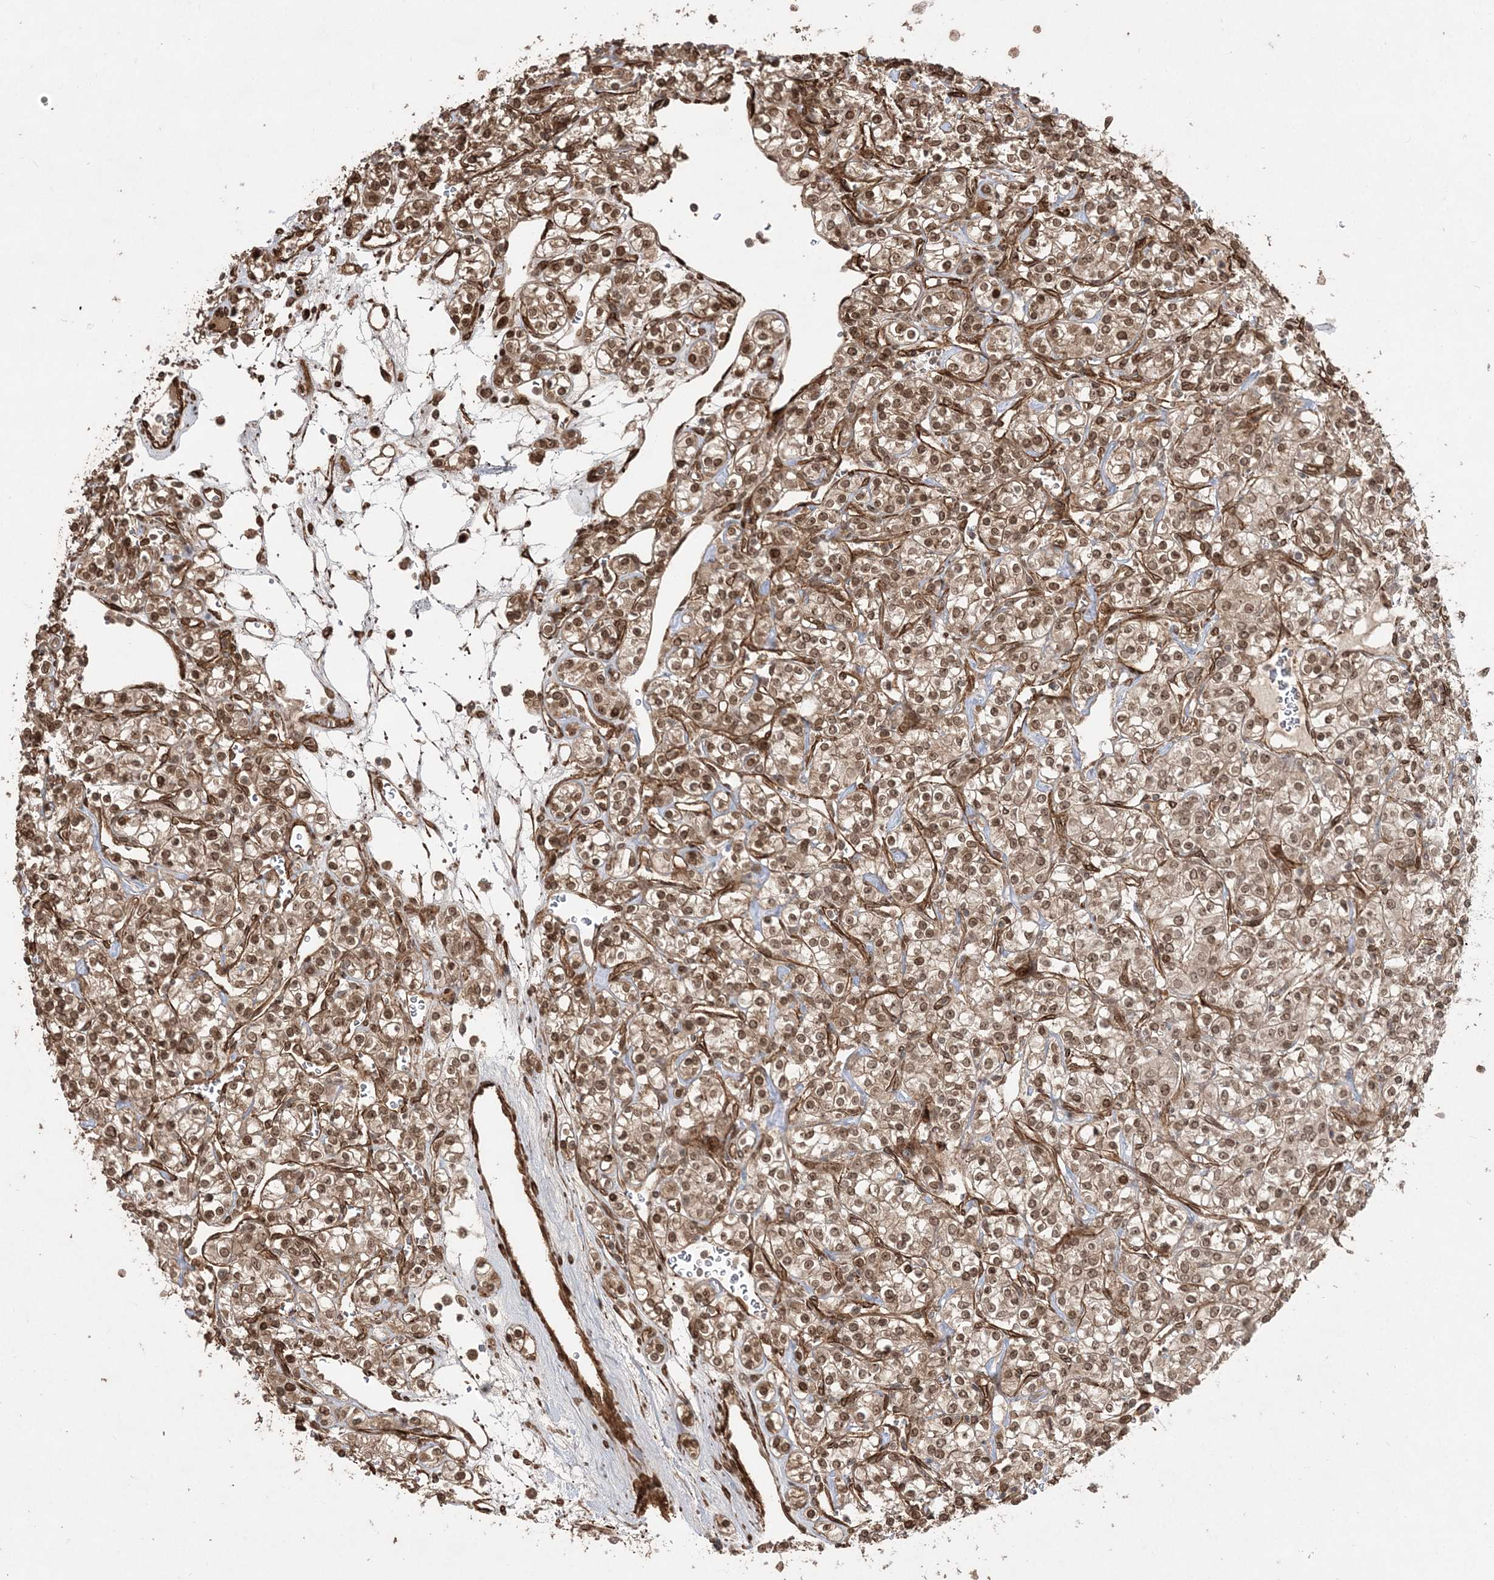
{"staining": {"intensity": "moderate", "quantity": ">75%", "location": "cytoplasmic/membranous,nuclear"}, "tissue": "renal cancer", "cell_type": "Tumor cells", "image_type": "cancer", "snomed": [{"axis": "morphology", "description": "Adenocarcinoma, NOS"}, {"axis": "topography", "description": "Kidney"}], "caption": "Renal cancer (adenocarcinoma) stained with DAB (3,3'-diaminobenzidine) IHC demonstrates medium levels of moderate cytoplasmic/membranous and nuclear expression in about >75% of tumor cells. (IHC, brightfield microscopy, high magnification).", "gene": "ETAA1", "patient": {"sex": "male", "age": 77}}